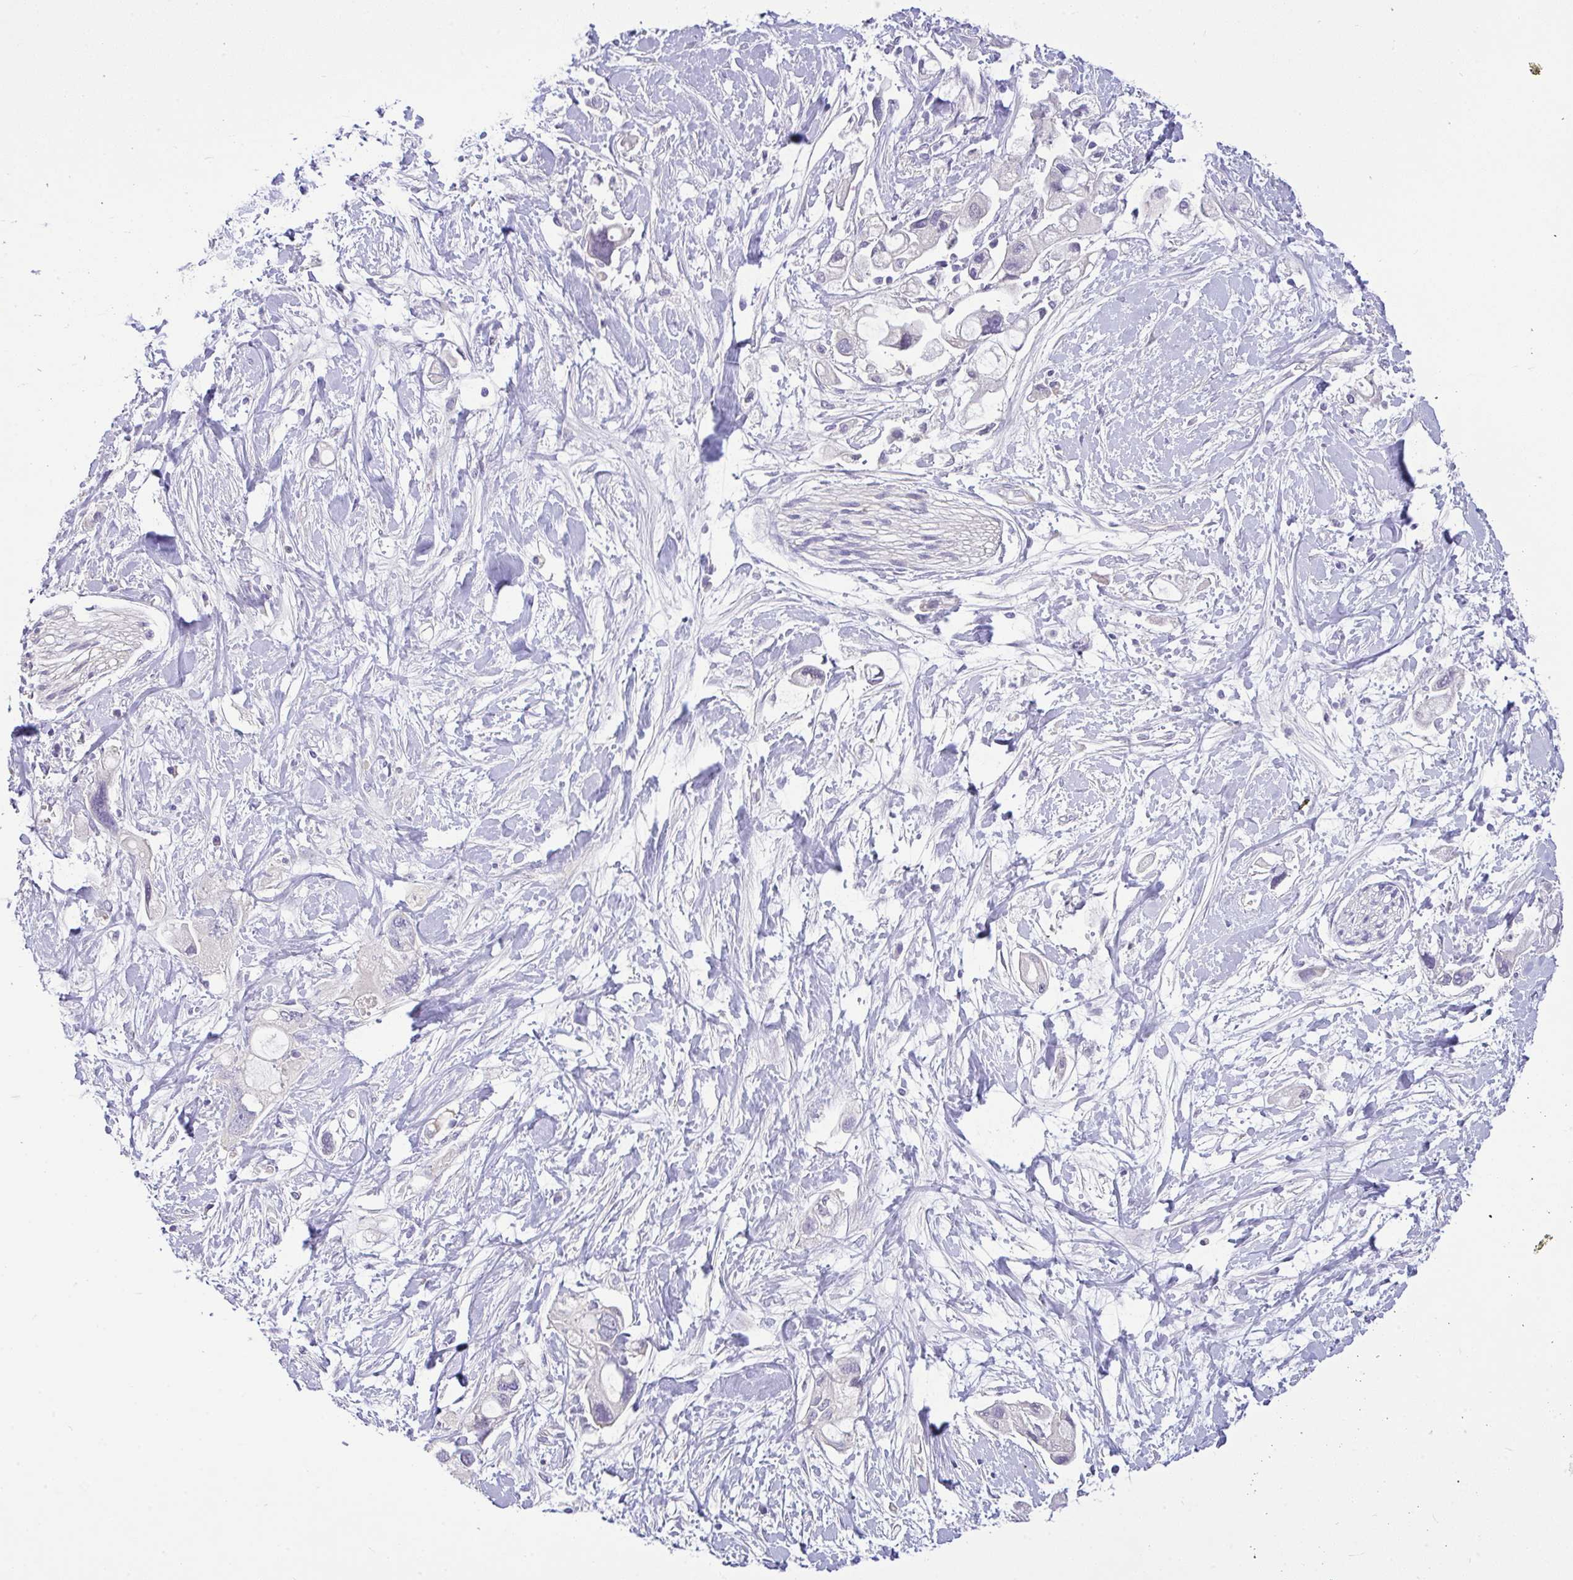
{"staining": {"intensity": "negative", "quantity": "none", "location": "none"}, "tissue": "pancreatic cancer", "cell_type": "Tumor cells", "image_type": "cancer", "snomed": [{"axis": "morphology", "description": "Adenocarcinoma, NOS"}, {"axis": "topography", "description": "Pancreas"}], "caption": "A high-resolution histopathology image shows IHC staining of adenocarcinoma (pancreatic), which displays no significant staining in tumor cells.", "gene": "MOCS1", "patient": {"sex": "female", "age": 56}}